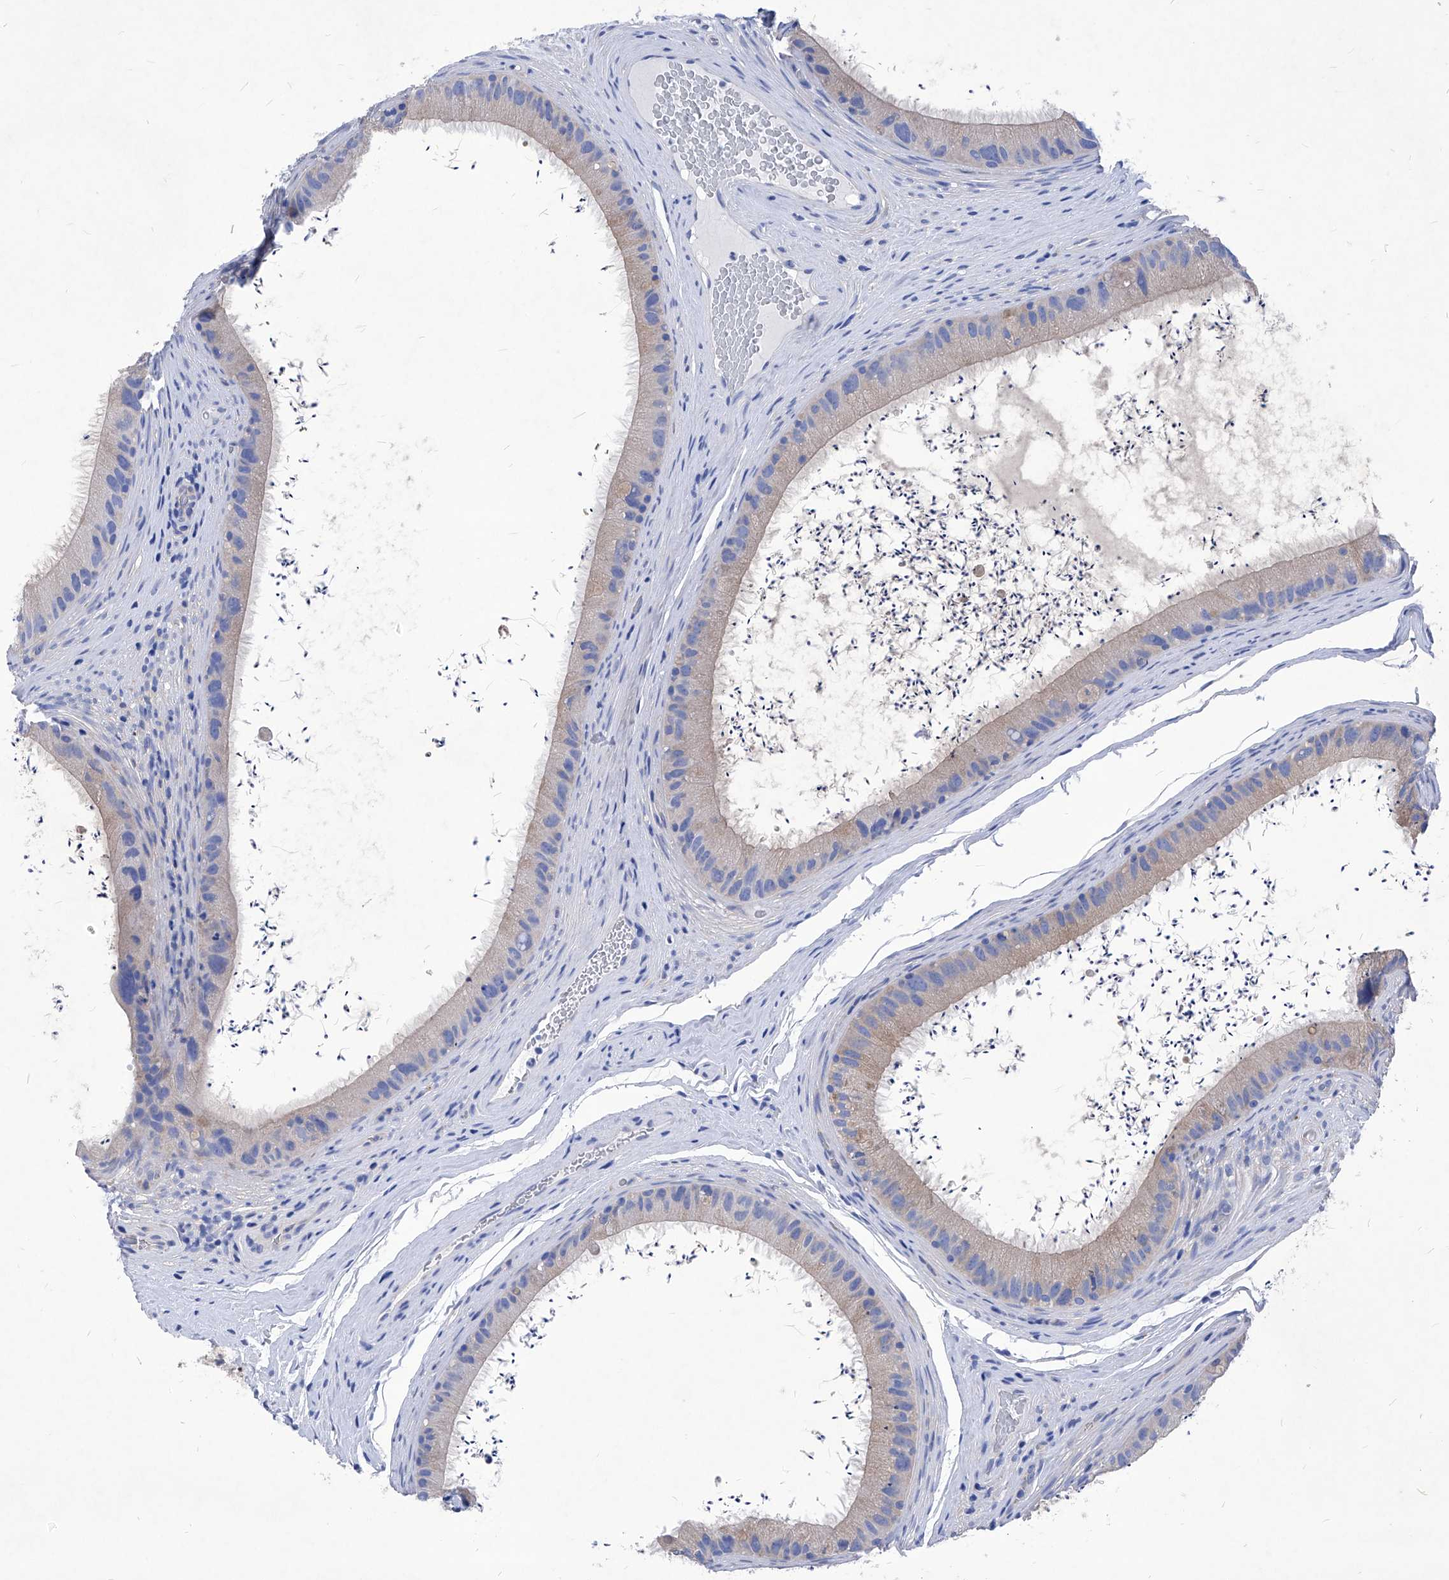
{"staining": {"intensity": "moderate", "quantity": "<25%", "location": "cytoplasmic/membranous"}, "tissue": "epididymis", "cell_type": "Glandular cells", "image_type": "normal", "snomed": [{"axis": "morphology", "description": "Normal tissue, NOS"}, {"axis": "topography", "description": "Epididymis, spermatic cord, NOS"}], "caption": "Epididymis stained with immunohistochemistry (IHC) demonstrates moderate cytoplasmic/membranous expression in about <25% of glandular cells. (brown staining indicates protein expression, while blue staining denotes nuclei).", "gene": "XPNPEP1", "patient": {"sex": "male", "age": 50}}